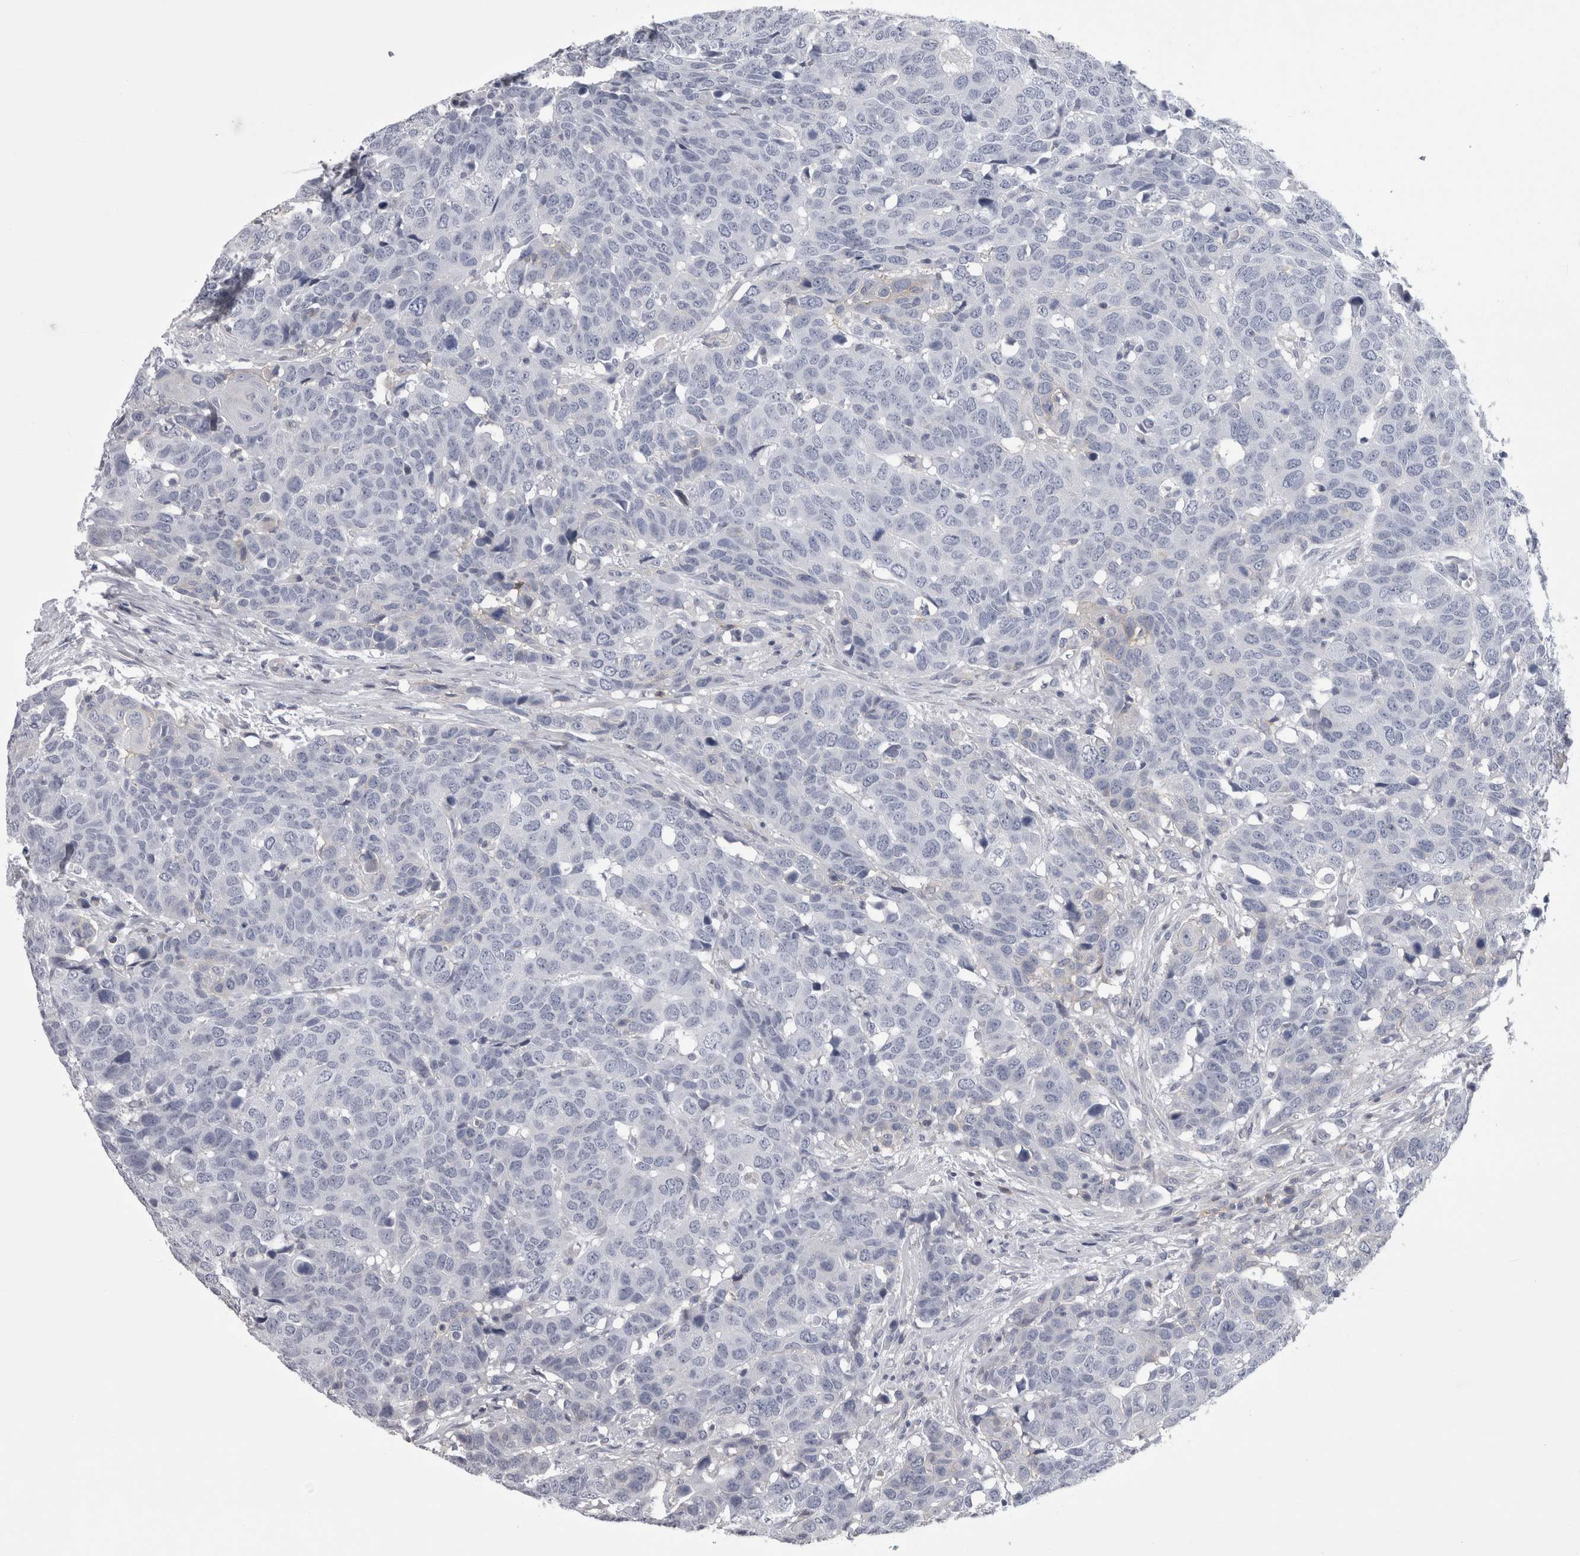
{"staining": {"intensity": "negative", "quantity": "none", "location": "none"}, "tissue": "head and neck cancer", "cell_type": "Tumor cells", "image_type": "cancer", "snomed": [{"axis": "morphology", "description": "Squamous cell carcinoma, NOS"}, {"axis": "topography", "description": "Head-Neck"}], "caption": "Immunohistochemistry micrograph of squamous cell carcinoma (head and neck) stained for a protein (brown), which reveals no staining in tumor cells.", "gene": "AFMID", "patient": {"sex": "male", "age": 66}}